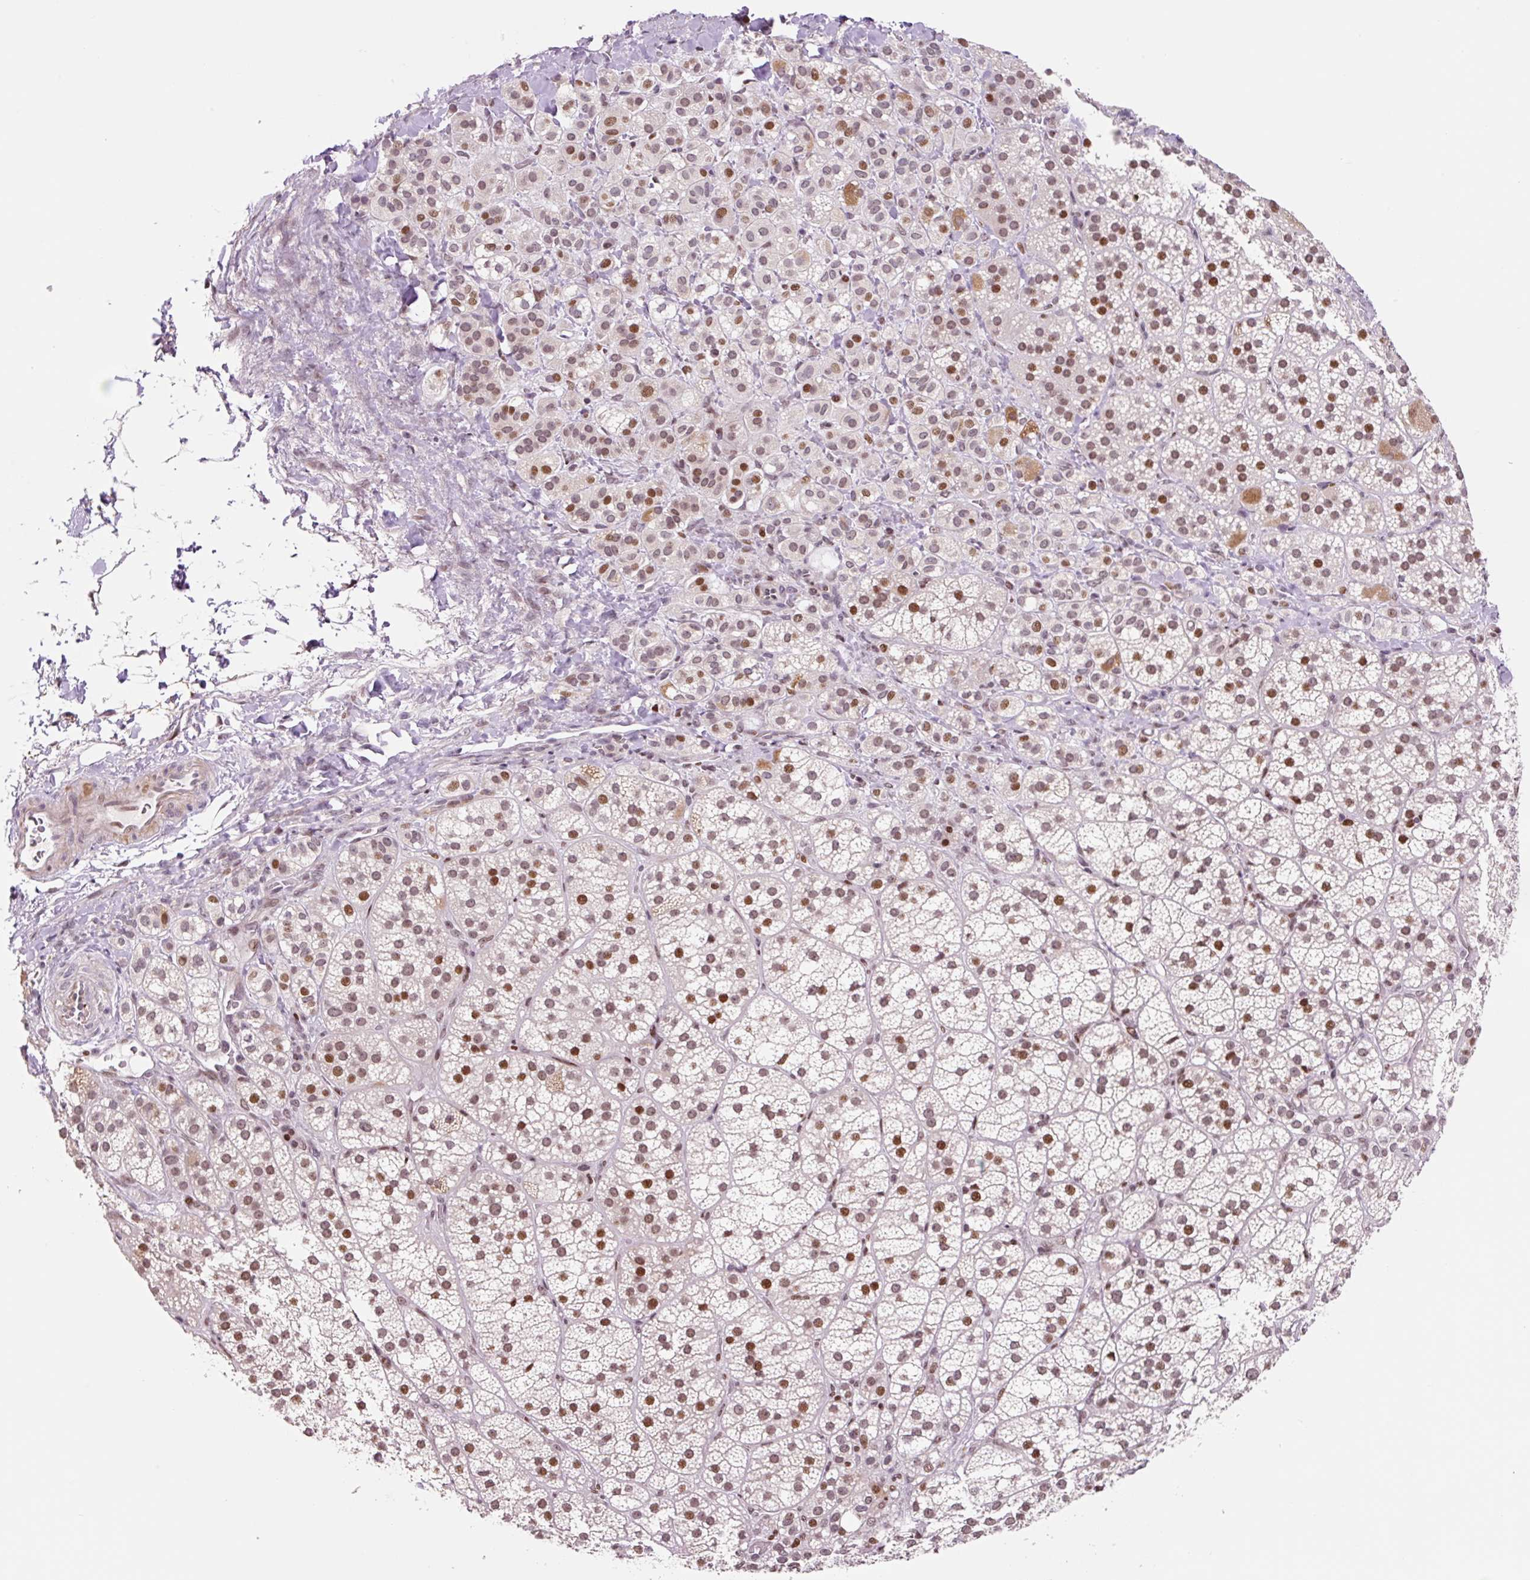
{"staining": {"intensity": "moderate", "quantity": ">75%", "location": "nuclear"}, "tissue": "adrenal gland", "cell_type": "Glandular cells", "image_type": "normal", "snomed": [{"axis": "morphology", "description": "Normal tissue, NOS"}, {"axis": "topography", "description": "Adrenal gland"}], "caption": "Immunohistochemical staining of unremarkable human adrenal gland exhibits >75% levels of moderate nuclear protein staining in approximately >75% of glandular cells.", "gene": "CCNL2", "patient": {"sex": "female", "age": 60}}